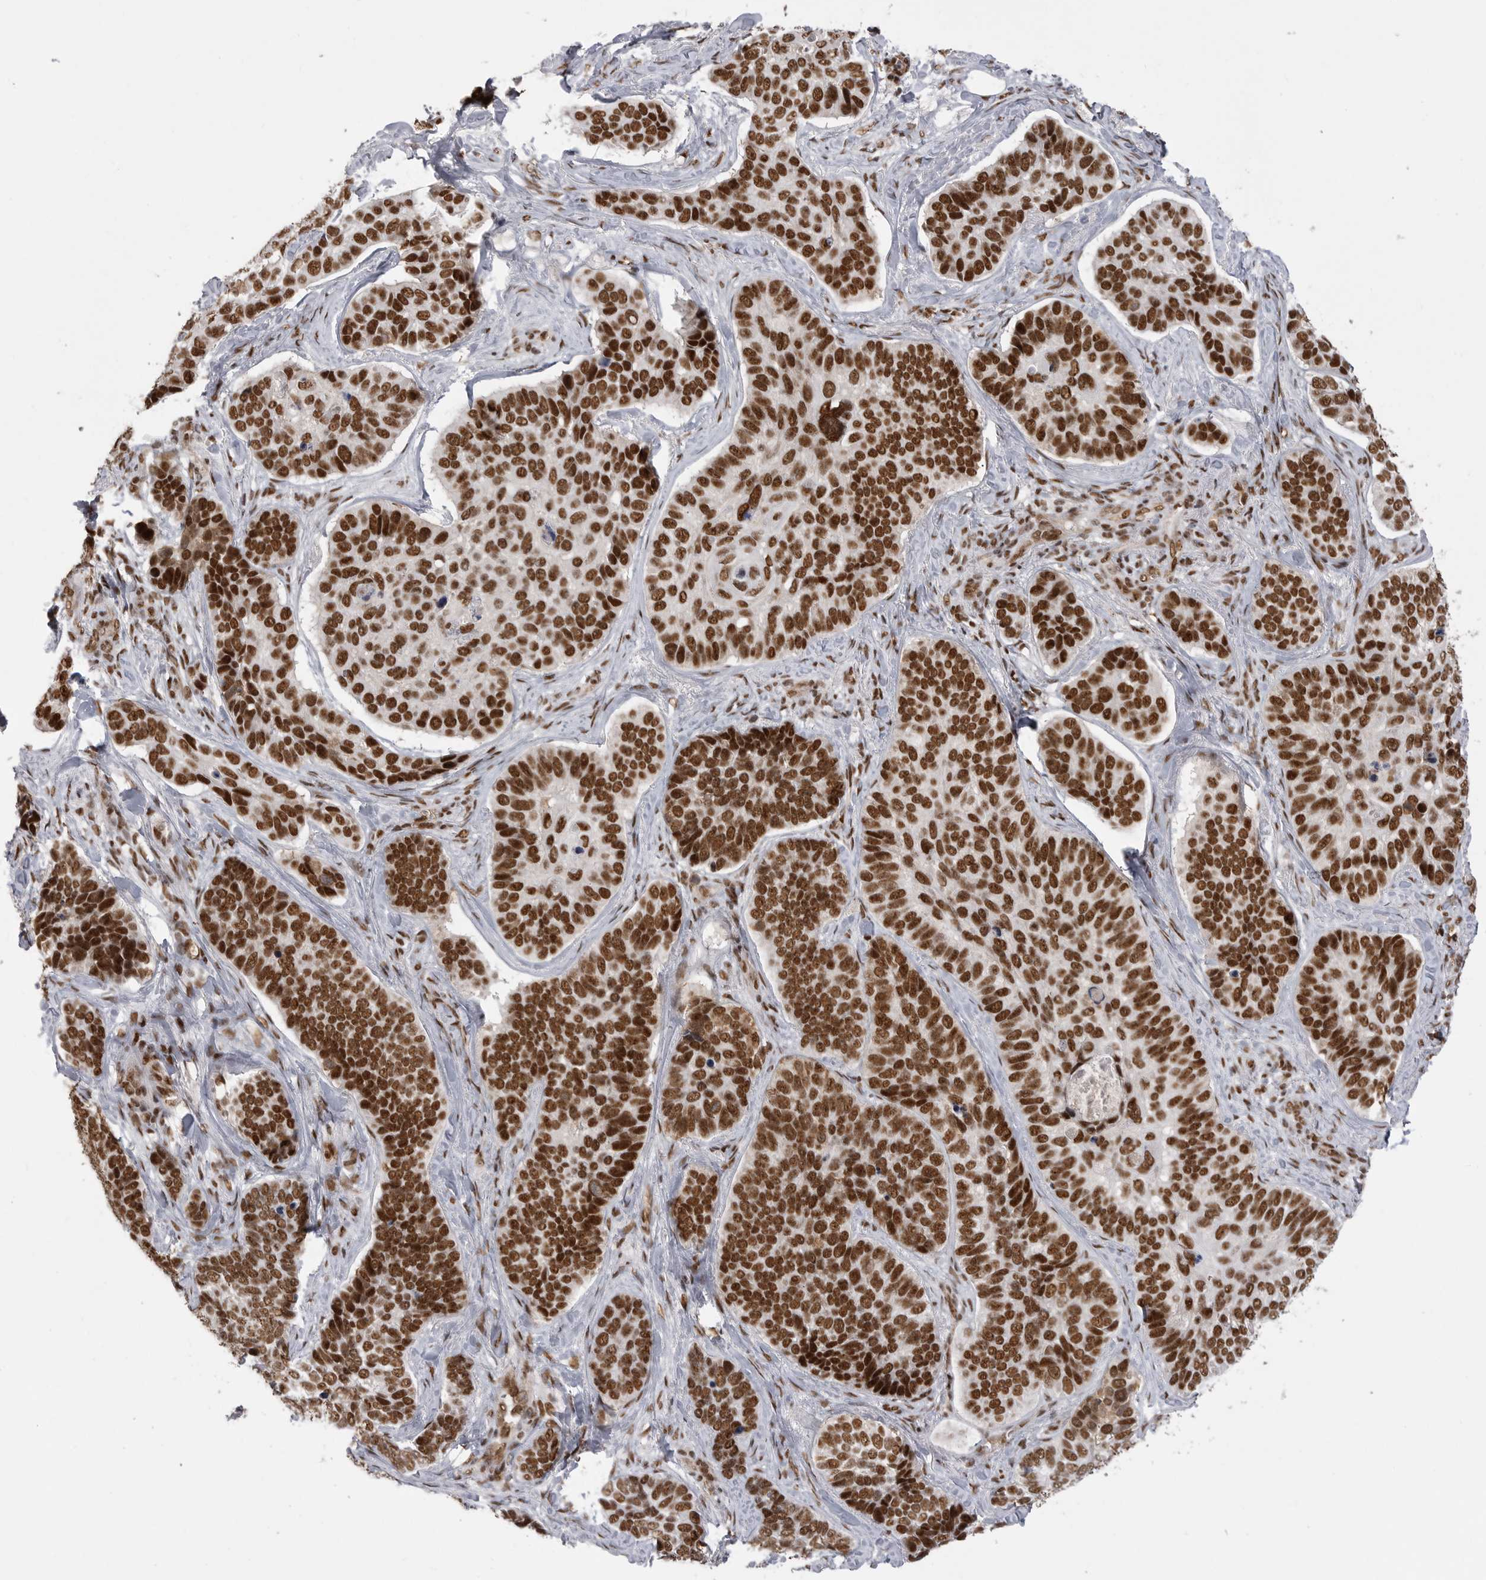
{"staining": {"intensity": "strong", "quantity": ">75%", "location": "nuclear"}, "tissue": "skin cancer", "cell_type": "Tumor cells", "image_type": "cancer", "snomed": [{"axis": "morphology", "description": "Basal cell carcinoma"}, {"axis": "topography", "description": "Skin"}], "caption": "Strong nuclear expression is identified in approximately >75% of tumor cells in skin cancer (basal cell carcinoma).", "gene": "PPP1R8", "patient": {"sex": "male", "age": 62}}